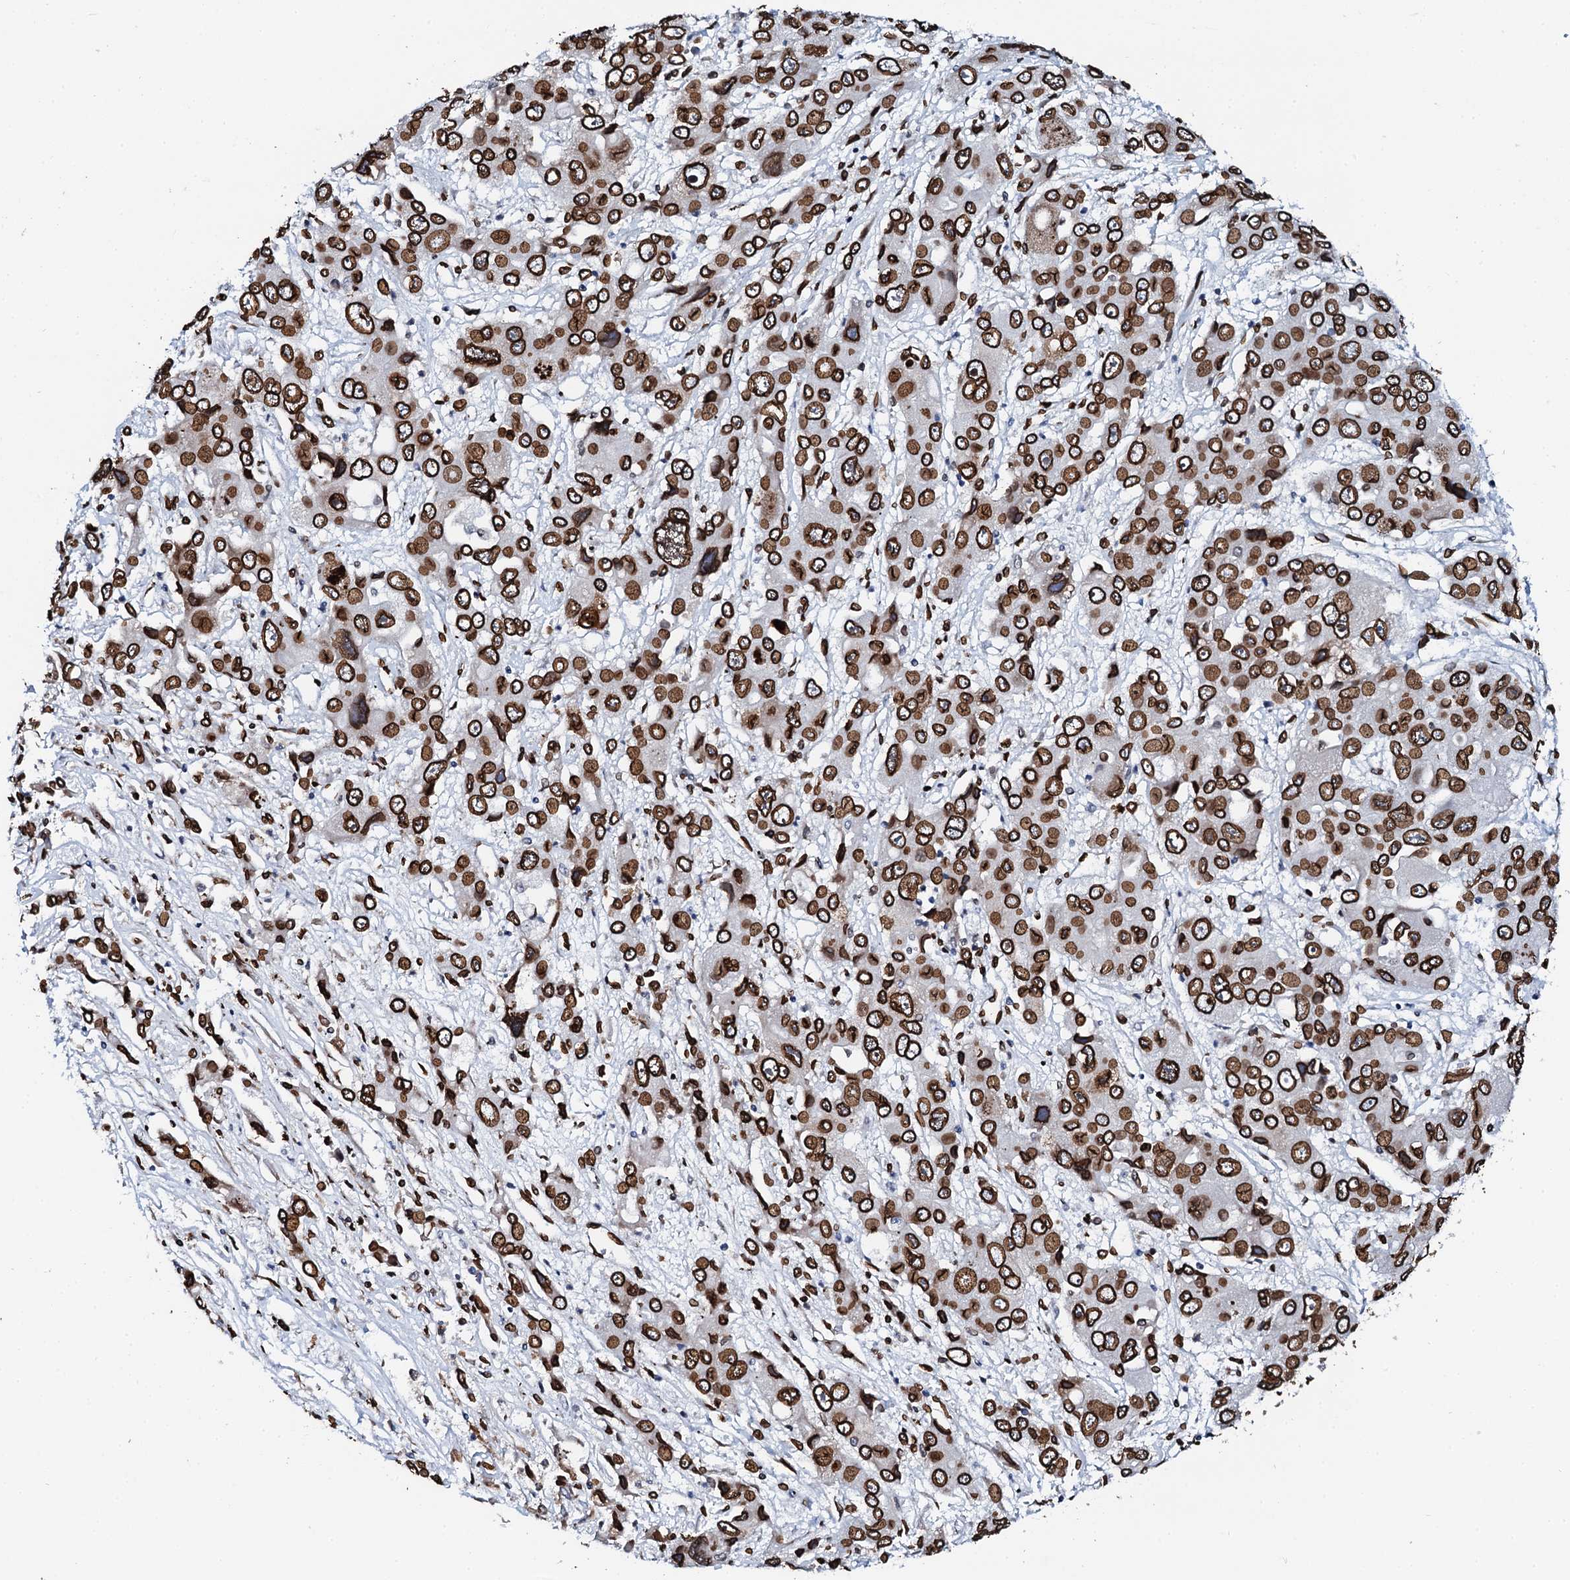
{"staining": {"intensity": "strong", "quantity": ">75%", "location": "cytoplasmic/membranous,nuclear"}, "tissue": "liver cancer", "cell_type": "Tumor cells", "image_type": "cancer", "snomed": [{"axis": "morphology", "description": "Cholangiocarcinoma"}, {"axis": "topography", "description": "Liver"}], "caption": "Liver cancer stained with DAB (3,3'-diaminobenzidine) IHC demonstrates high levels of strong cytoplasmic/membranous and nuclear positivity in approximately >75% of tumor cells. The protein of interest is stained brown, and the nuclei are stained in blue (DAB IHC with brightfield microscopy, high magnification).", "gene": "KATNAL2", "patient": {"sex": "male", "age": 67}}